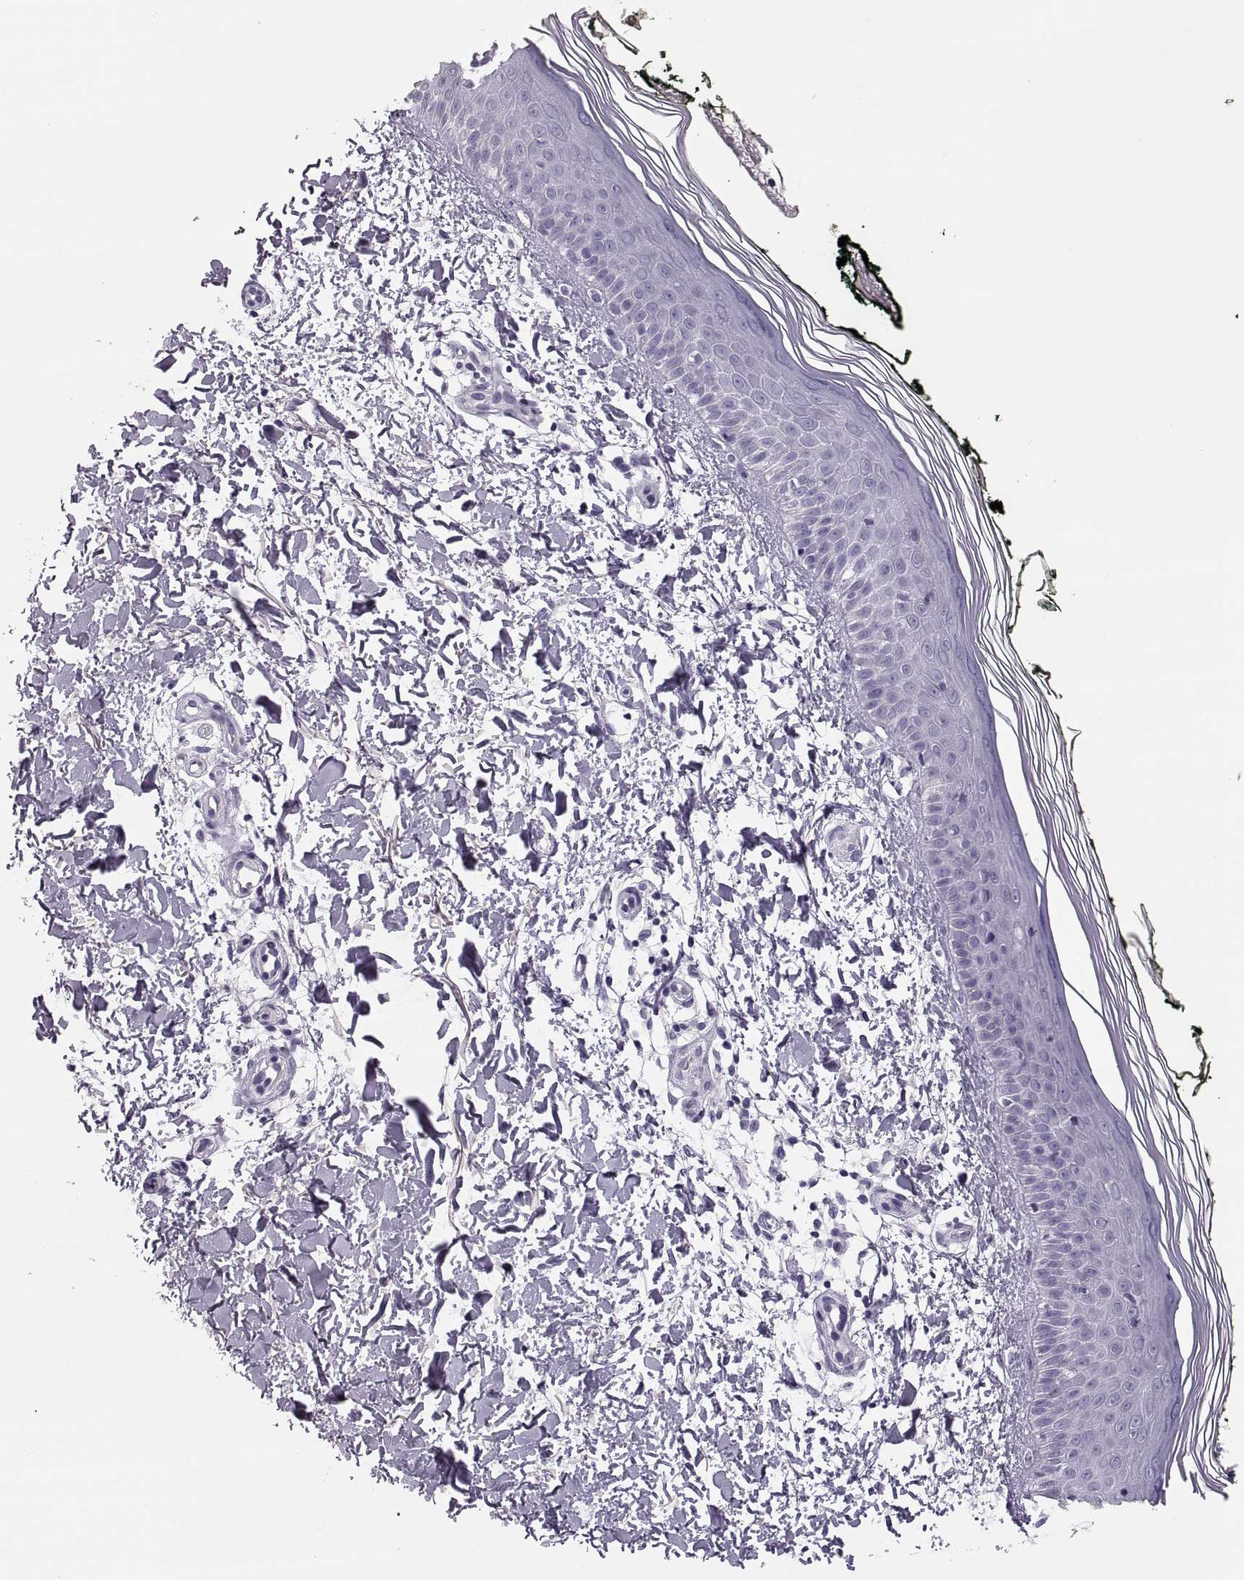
{"staining": {"intensity": "negative", "quantity": "none", "location": "none"}, "tissue": "skin", "cell_type": "Fibroblasts", "image_type": "normal", "snomed": [{"axis": "morphology", "description": "Normal tissue, NOS"}, {"axis": "topography", "description": "Skin"}], "caption": "IHC micrograph of normal skin: skin stained with DAB (3,3'-diaminobenzidine) shows no significant protein positivity in fibroblasts.", "gene": "MILR1", "patient": {"sex": "female", "age": 62}}